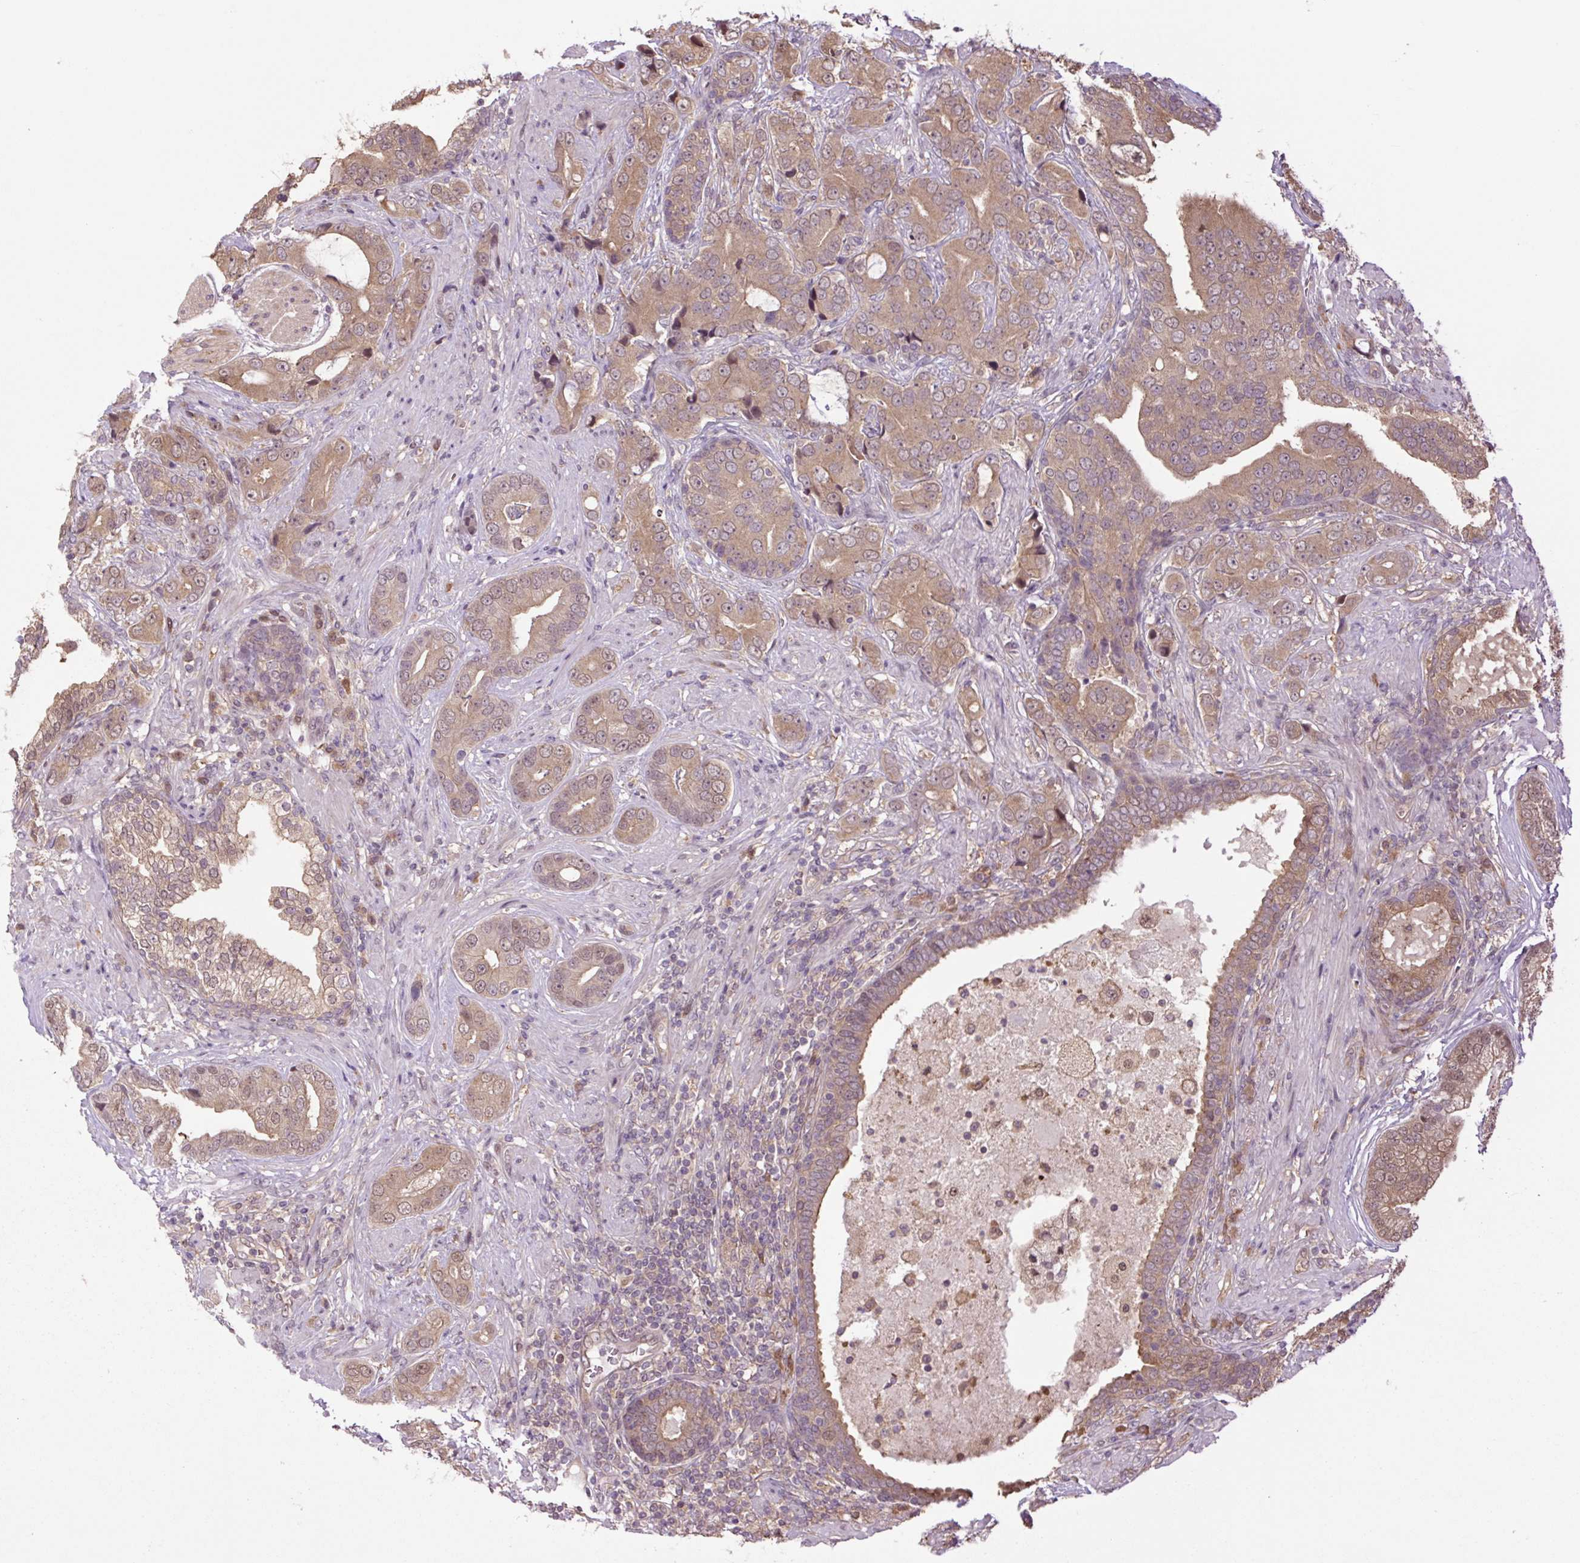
{"staining": {"intensity": "moderate", "quantity": ">75%", "location": "cytoplasmic/membranous"}, "tissue": "prostate cancer", "cell_type": "Tumor cells", "image_type": "cancer", "snomed": [{"axis": "morphology", "description": "Adenocarcinoma, High grade"}, {"axis": "topography", "description": "Prostate"}], "caption": "This micrograph demonstrates immunohistochemistry staining of prostate adenocarcinoma (high-grade), with medium moderate cytoplasmic/membranous positivity in about >75% of tumor cells.", "gene": "TPT1", "patient": {"sex": "male", "age": 55}}